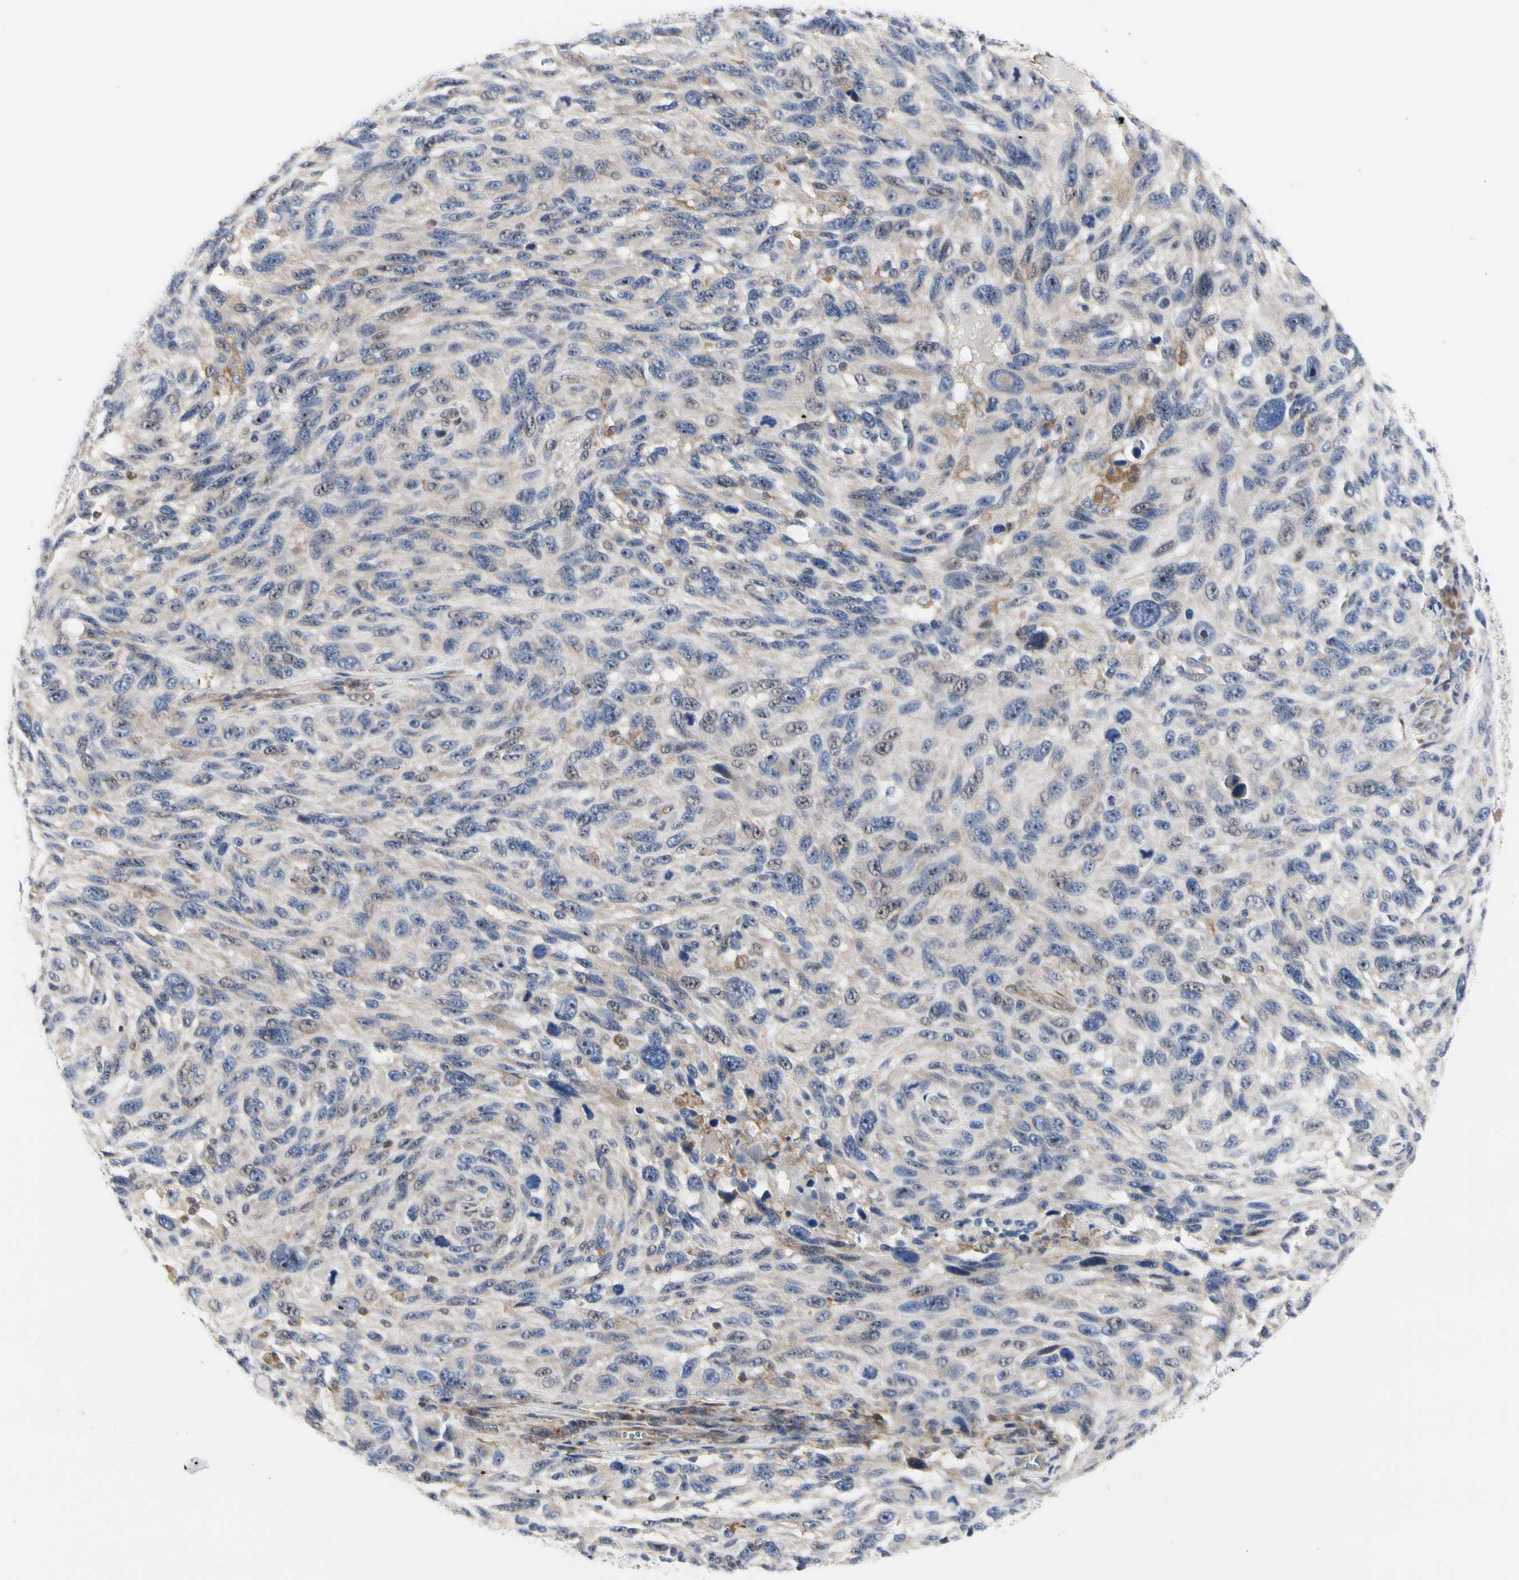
{"staining": {"intensity": "weak", "quantity": "25%-75%", "location": "cytoplasmic/membranous,nuclear"}, "tissue": "melanoma", "cell_type": "Tumor cells", "image_type": "cancer", "snomed": [{"axis": "morphology", "description": "Malignant melanoma, NOS"}, {"axis": "topography", "description": "Skin"}], "caption": "Immunohistochemical staining of malignant melanoma displays low levels of weak cytoplasmic/membranous and nuclear protein staining in approximately 25%-75% of tumor cells.", "gene": "SHANK2", "patient": {"sex": "male", "age": 53}}